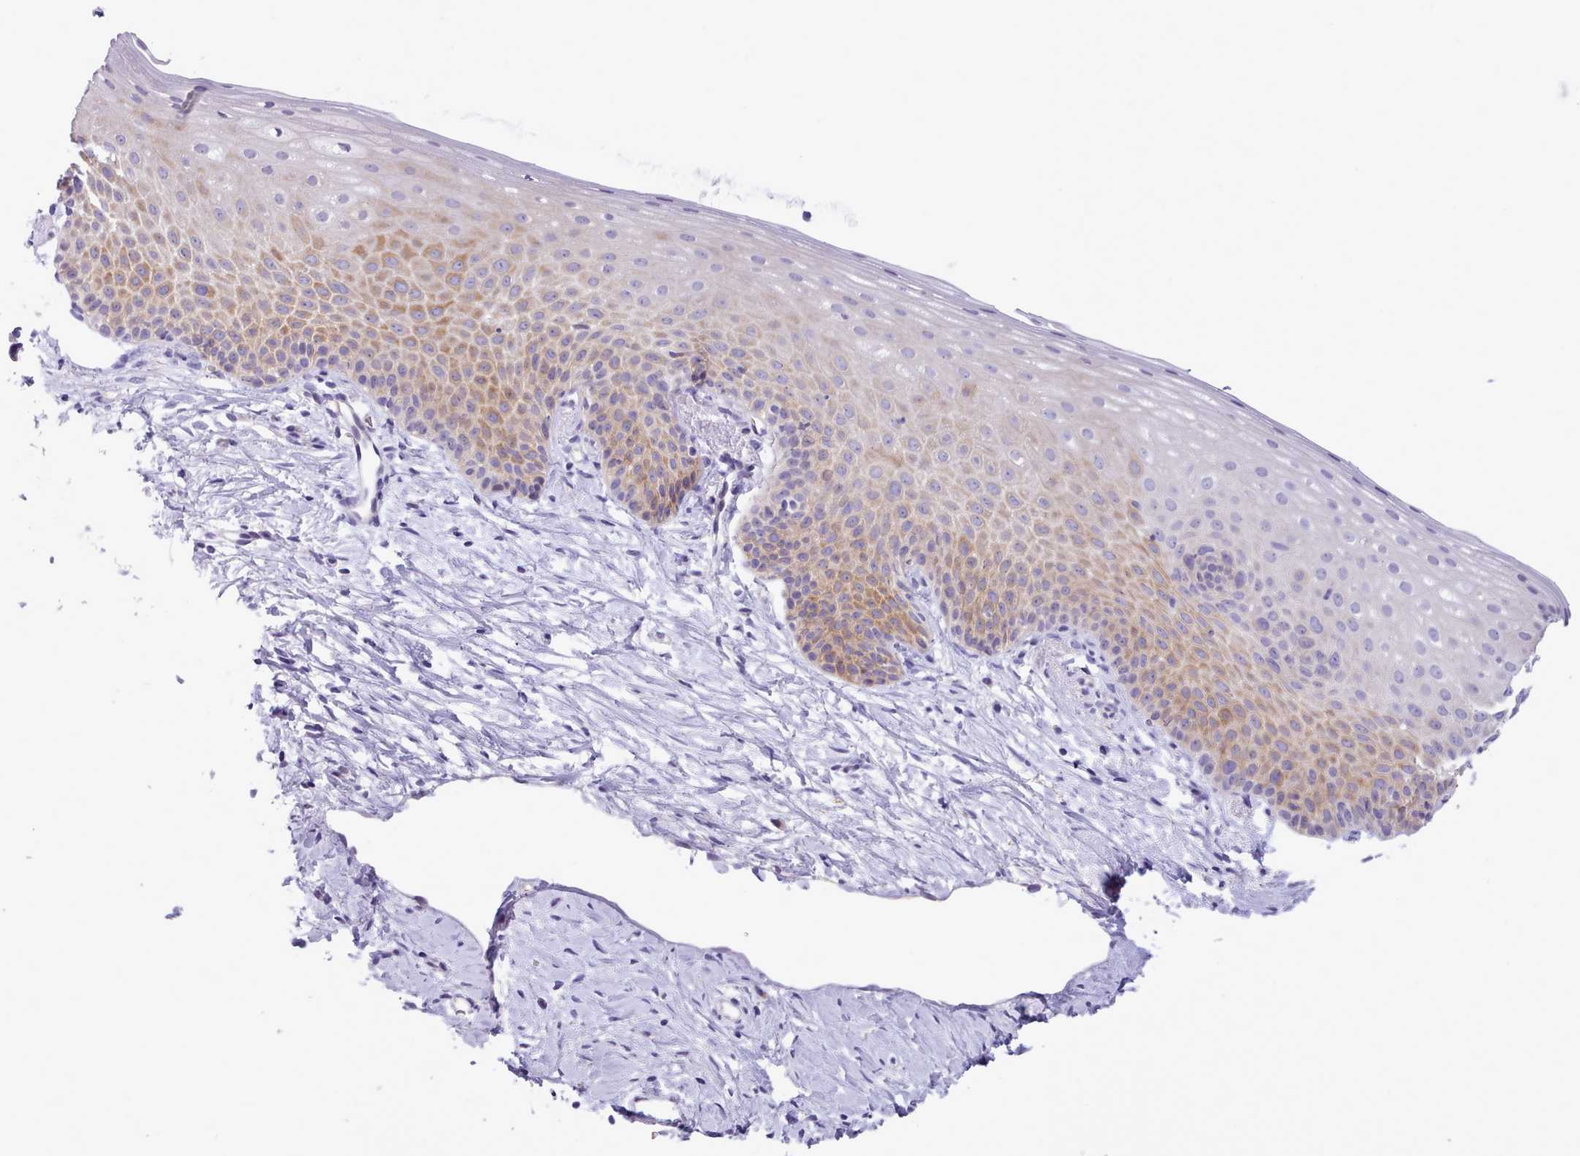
{"staining": {"intensity": "weak", "quantity": "25%-75%", "location": "cytoplasmic/membranous"}, "tissue": "cervix", "cell_type": "Glandular cells", "image_type": "normal", "snomed": [{"axis": "morphology", "description": "Normal tissue, NOS"}, {"axis": "topography", "description": "Cervix"}], "caption": "Immunohistochemistry (IHC) staining of benign cervix, which exhibits low levels of weak cytoplasmic/membranous positivity in about 25%-75% of glandular cells indicating weak cytoplasmic/membranous protein expression. The staining was performed using DAB (3,3'-diaminobenzidine) (brown) for protein detection and nuclei were counterstained in hematoxylin (blue).", "gene": "CYP2A13", "patient": {"sex": "female", "age": 57}}